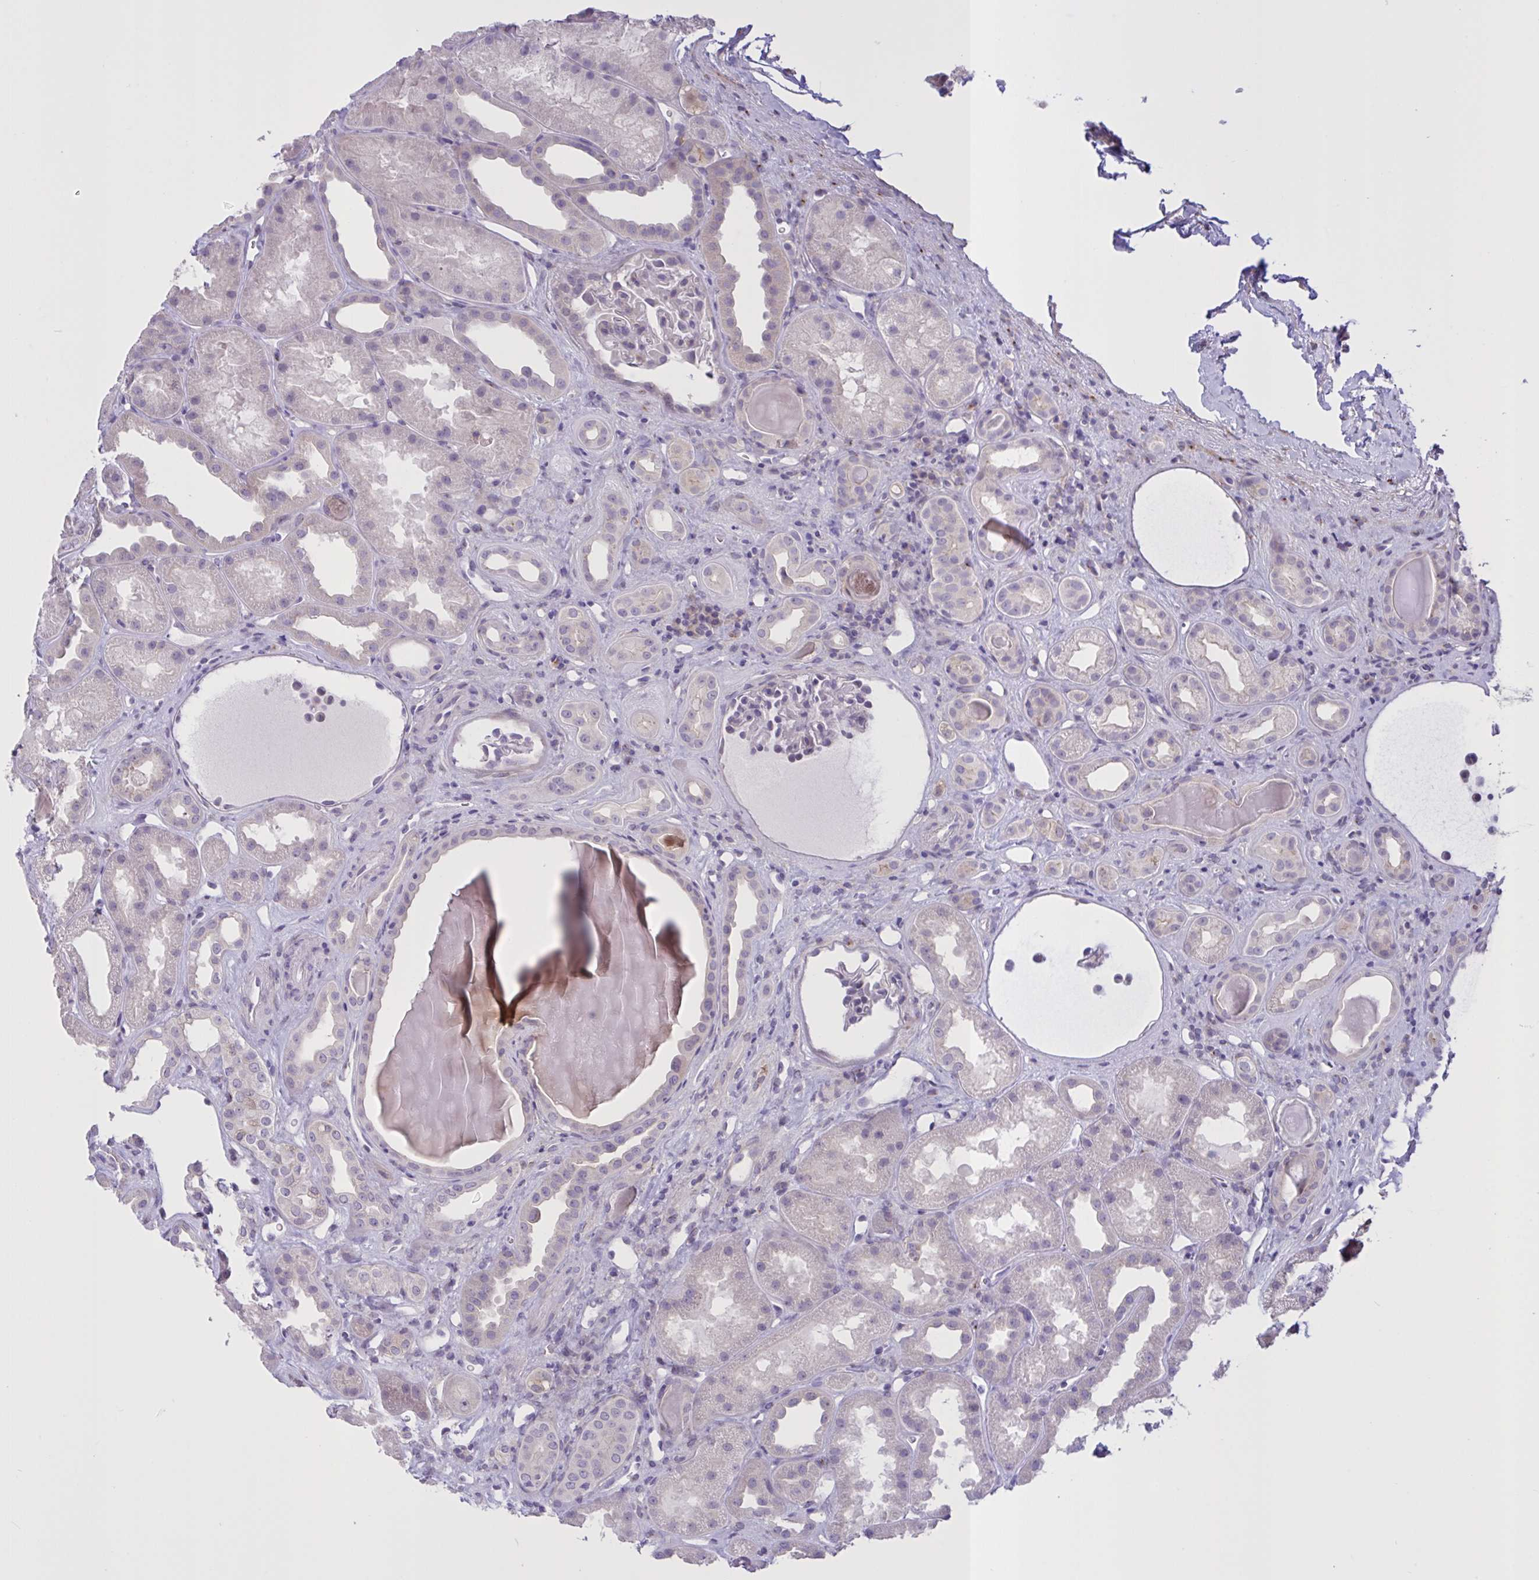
{"staining": {"intensity": "negative", "quantity": "none", "location": "none"}, "tissue": "kidney", "cell_type": "Cells in glomeruli", "image_type": "normal", "snomed": [{"axis": "morphology", "description": "Normal tissue, NOS"}, {"axis": "topography", "description": "Kidney"}], "caption": "High magnification brightfield microscopy of unremarkable kidney stained with DAB (3,3'-diaminobenzidine) (brown) and counterstained with hematoxylin (blue): cells in glomeruli show no significant positivity.", "gene": "MRGPRX2", "patient": {"sex": "male", "age": 61}}